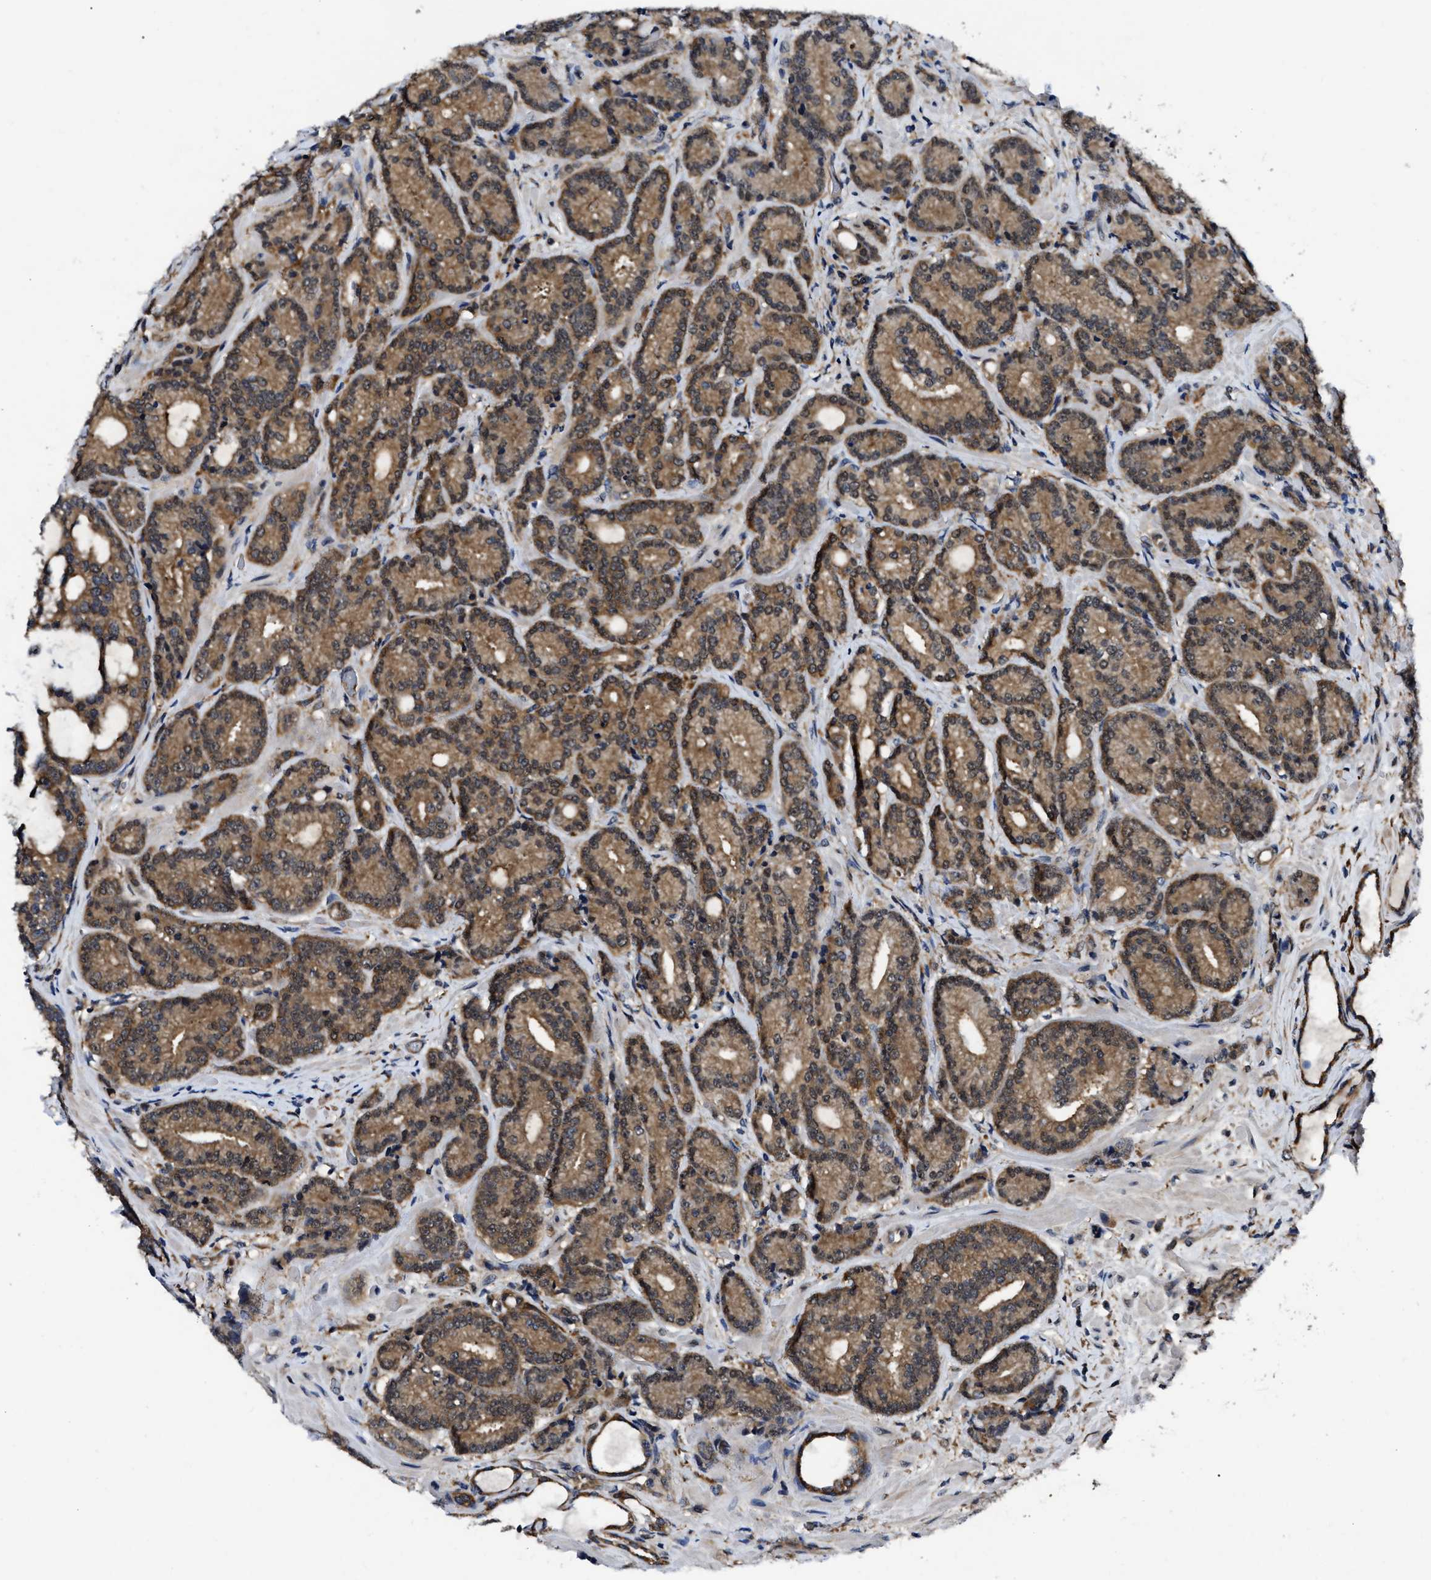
{"staining": {"intensity": "moderate", "quantity": ">75%", "location": "cytoplasmic/membranous"}, "tissue": "prostate cancer", "cell_type": "Tumor cells", "image_type": "cancer", "snomed": [{"axis": "morphology", "description": "Adenocarcinoma, High grade"}, {"axis": "topography", "description": "Prostate"}], "caption": "Prostate cancer stained with immunohistochemistry (IHC) shows moderate cytoplasmic/membranous positivity in approximately >75% of tumor cells. (Stains: DAB (3,3'-diaminobenzidine) in brown, nuclei in blue, Microscopy: brightfield microscopy at high magnification).", "gene": "GET4", "patient": {"sex": "male", "age": 61}}